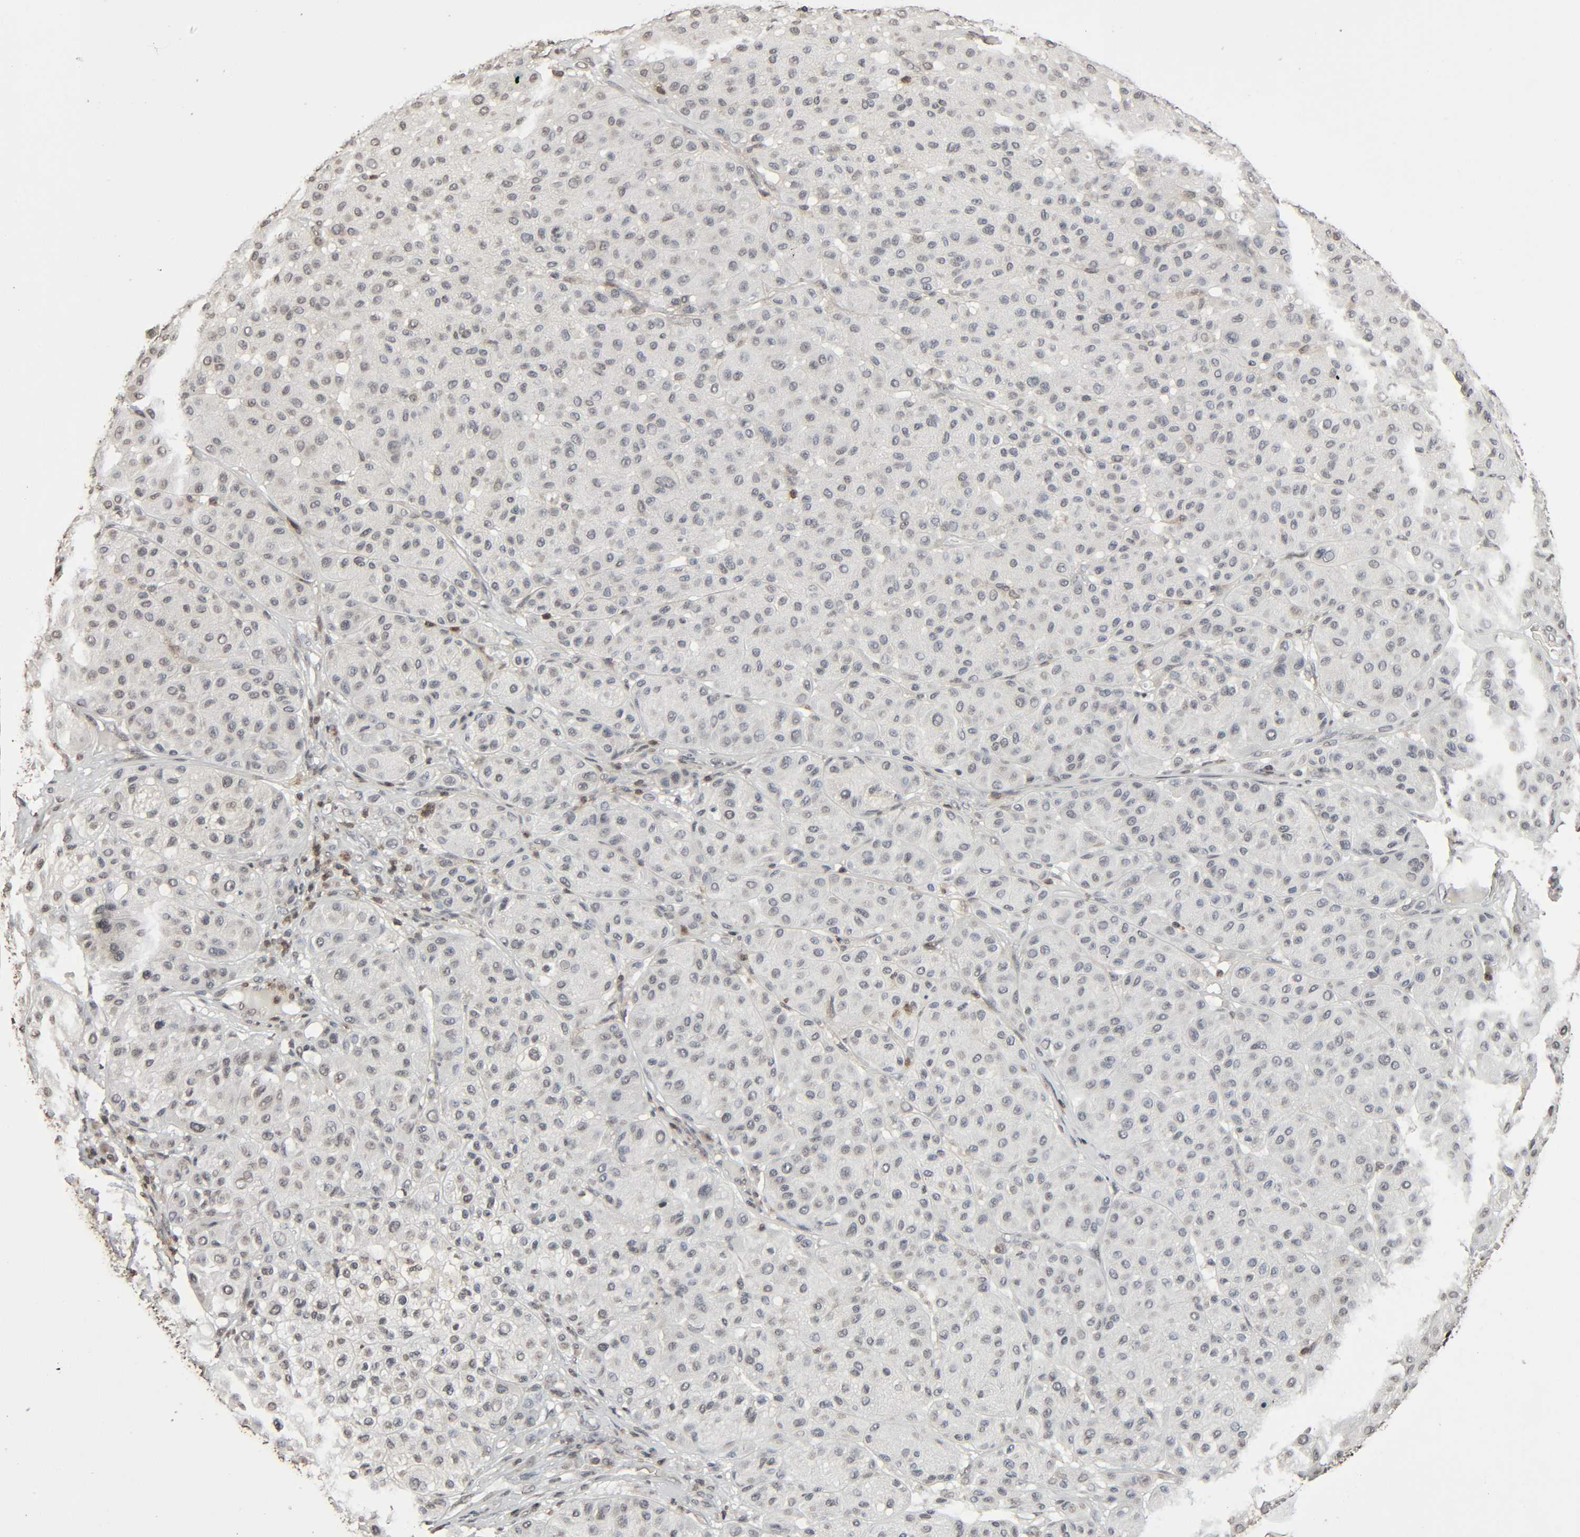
{"staining": {"intensity": "negative", "quantity": "none", "location": "none"}, "tissue": "melanoma", "cell_type": "Tumor cells", "image_type": "cancer", "snomed": [{"axis": "morphology", "description": "Normal tissue, NOS"}, {"axis": "morphology", "description": "Malignant melanoma, Metastatic site"}, {"axis": "topography", "description": "Skin"}], "caption": "Protein analysis of melanoma demonstrates no significant positivity in tumor cells.", "gene": "STK4", "patient": {"sex": "male", "age": 41}}